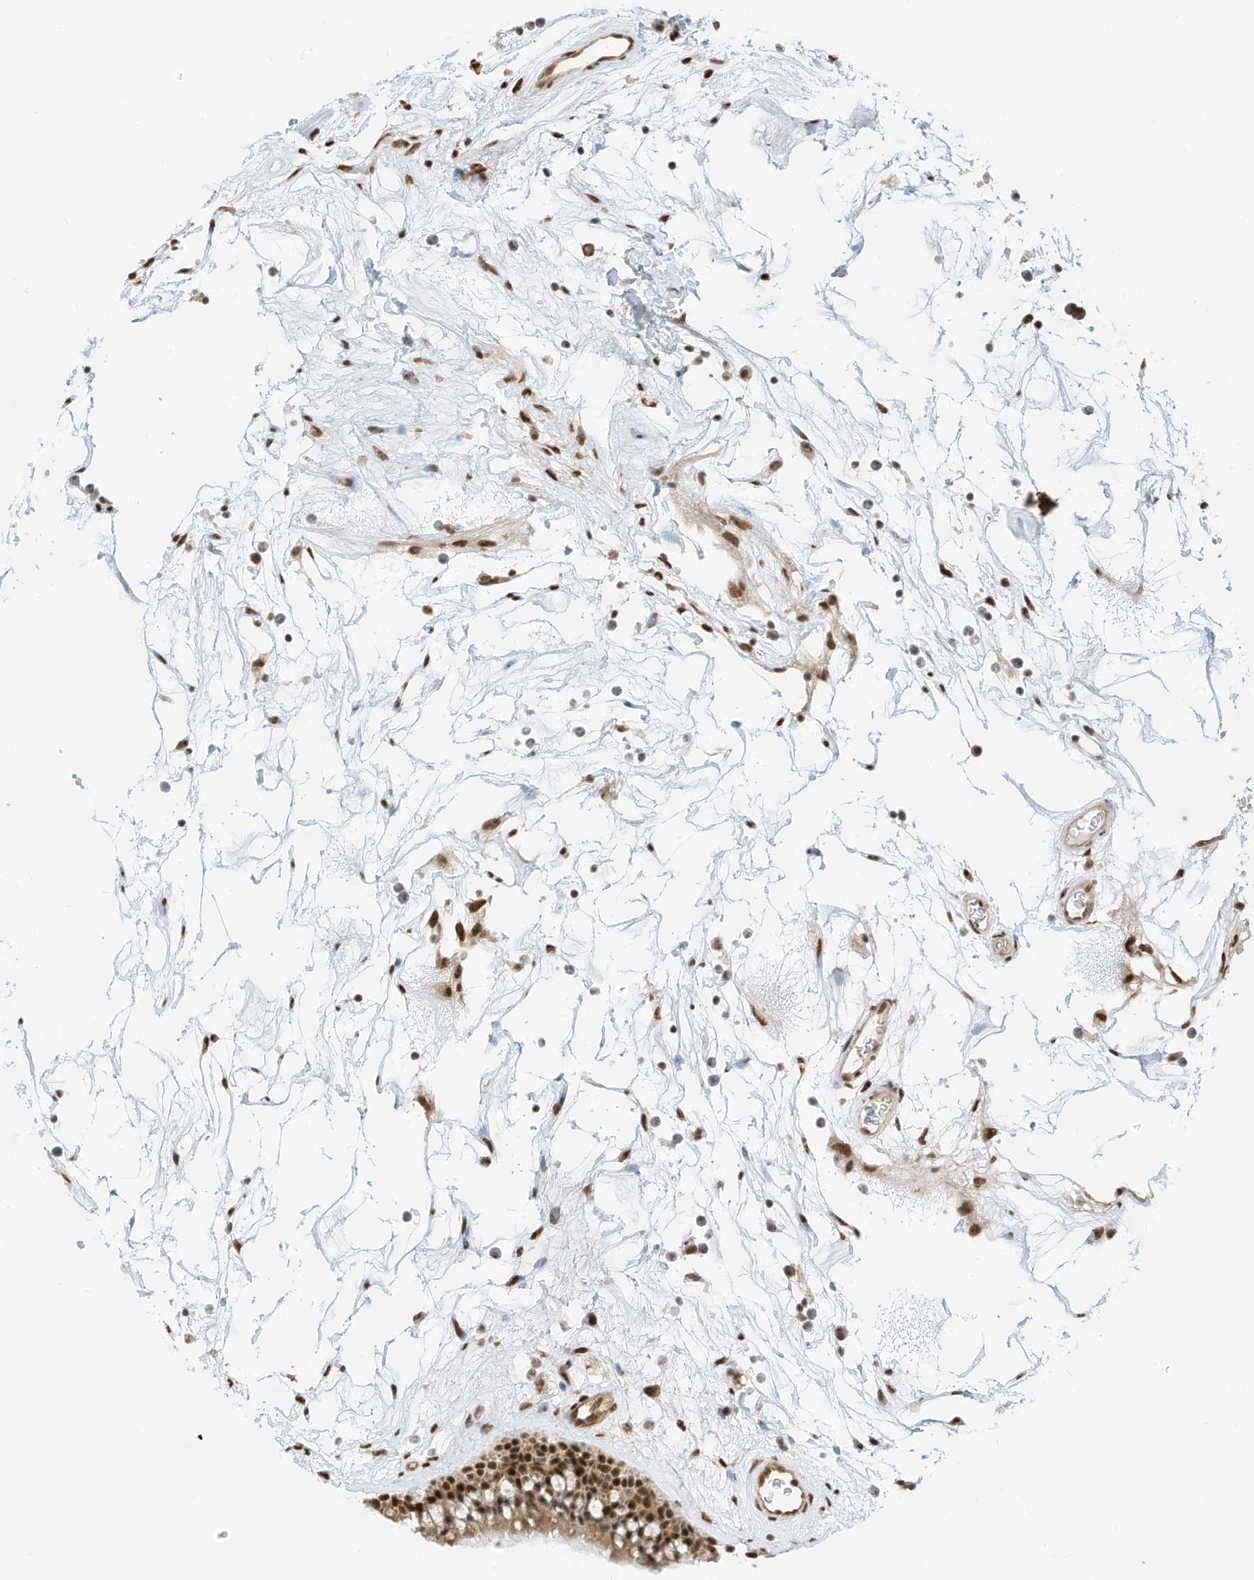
{"staining": {"intensity": "strong", "quantity": ">75%", "location": "nuclear"}, "tissue": "nasopharynx", "cell_type": "Respiratory epithelial cells", "image_type": "normal", "snomed": [{"axis": "morphology", "description": "Normal tissue, NOS"}, {"axis": "topography", "description": "Nasopharynx"}], "caption": "Protein expression analysis of benign human nasopharynx reveals strong nuclear staining in about >75% of respiratory epithelial cells. (Brightfield microscopy of DAB IHC at high magnification).", "gene": "AURKAIP1", "patient": {"sex": "male", "age": 64}}